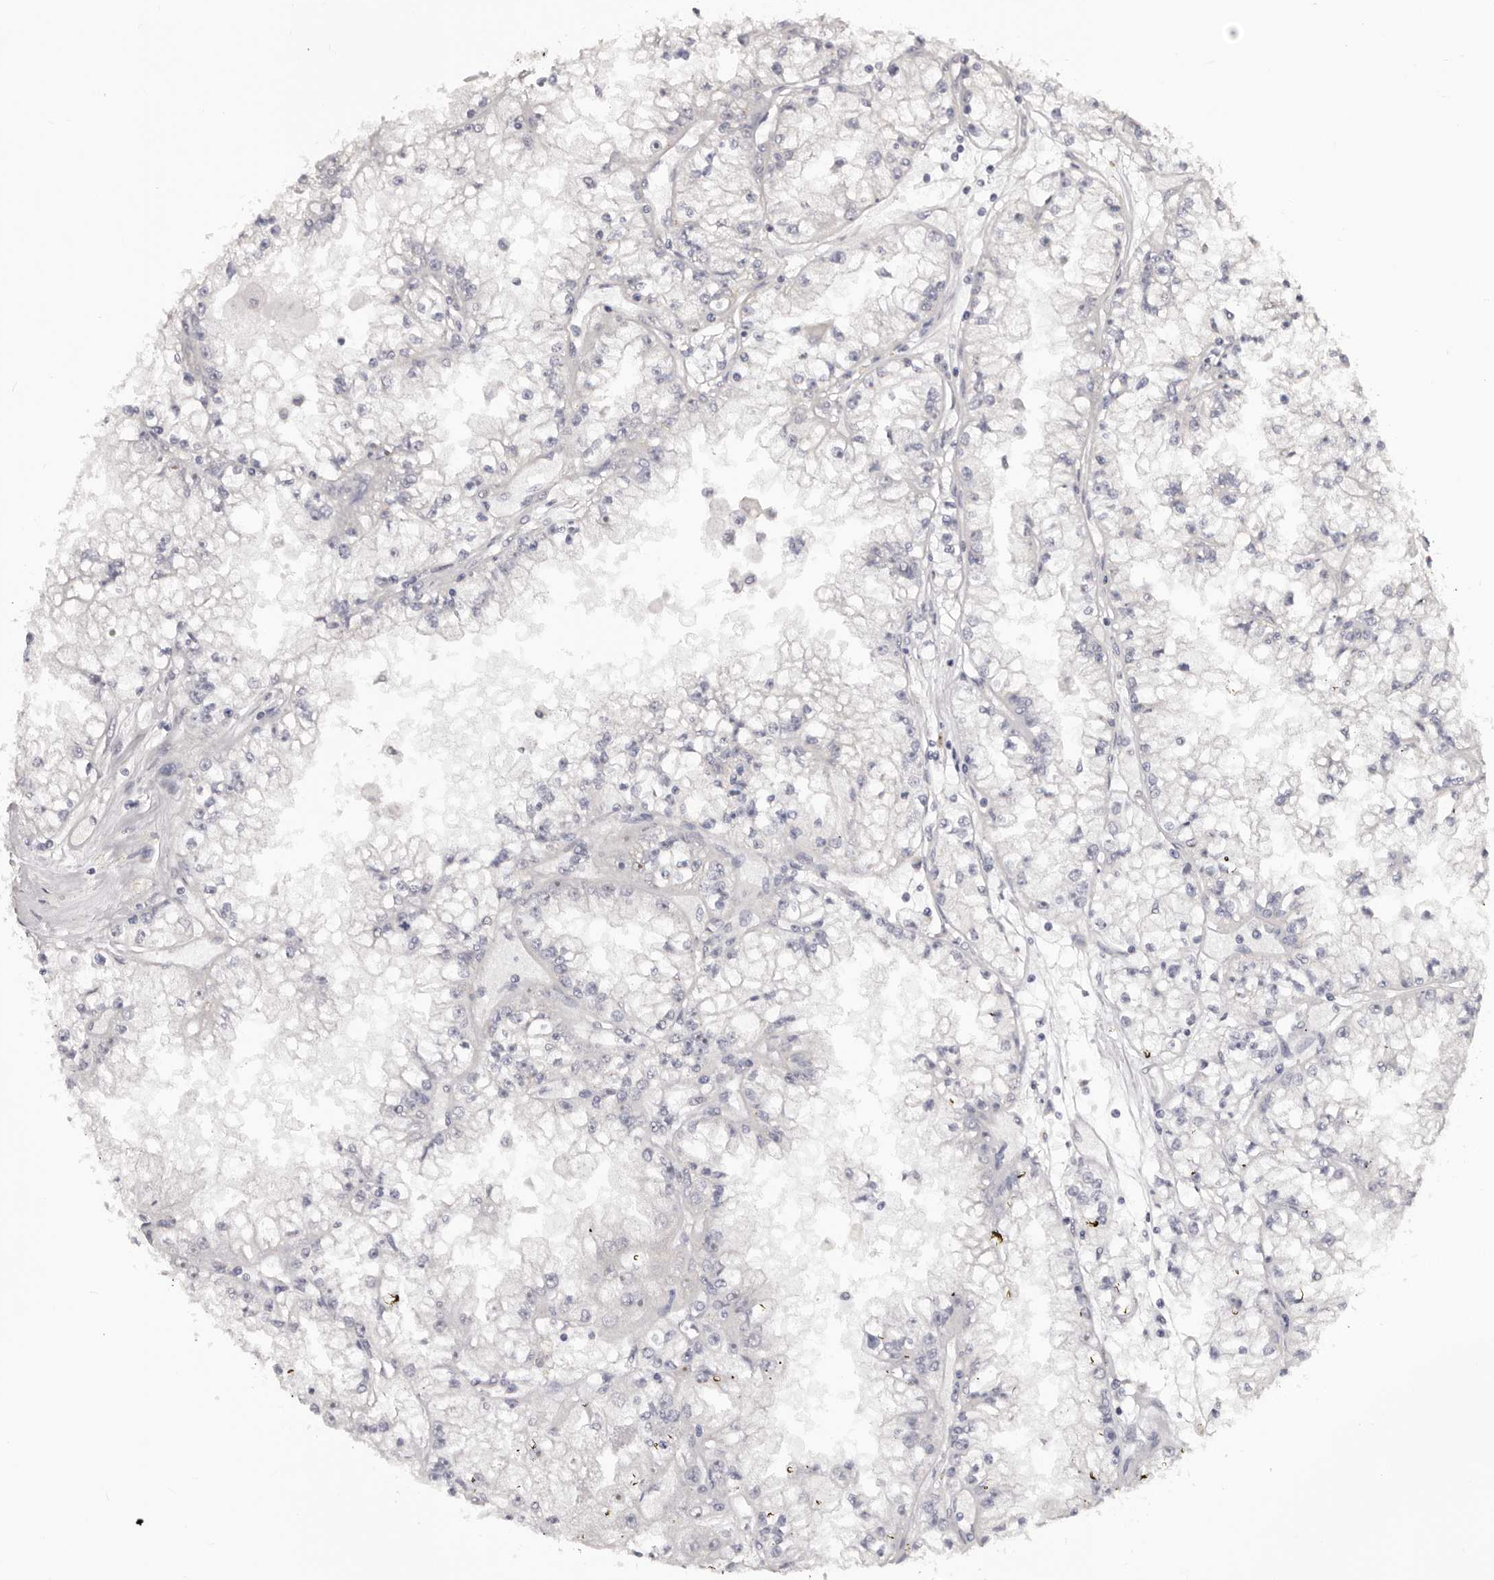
{"staining": {"intensity": "negative", "quantity": "none", "location": "none"}, "tissue": "renal cancer", "cell_type": "Tumor cells", "image_type": "cancer", "snomed": [{"axis": "morphology", "description": "Adenocarcinoma, NOS"}, {"axis": "topography", "description": "Kidney"}], "caption": "A photomicrograph of renal cancer stained for a protein demonstrates no brown staining in tumor cells.", "gene": "NOL12", "patient": {"sex": "male", "age": 56}}